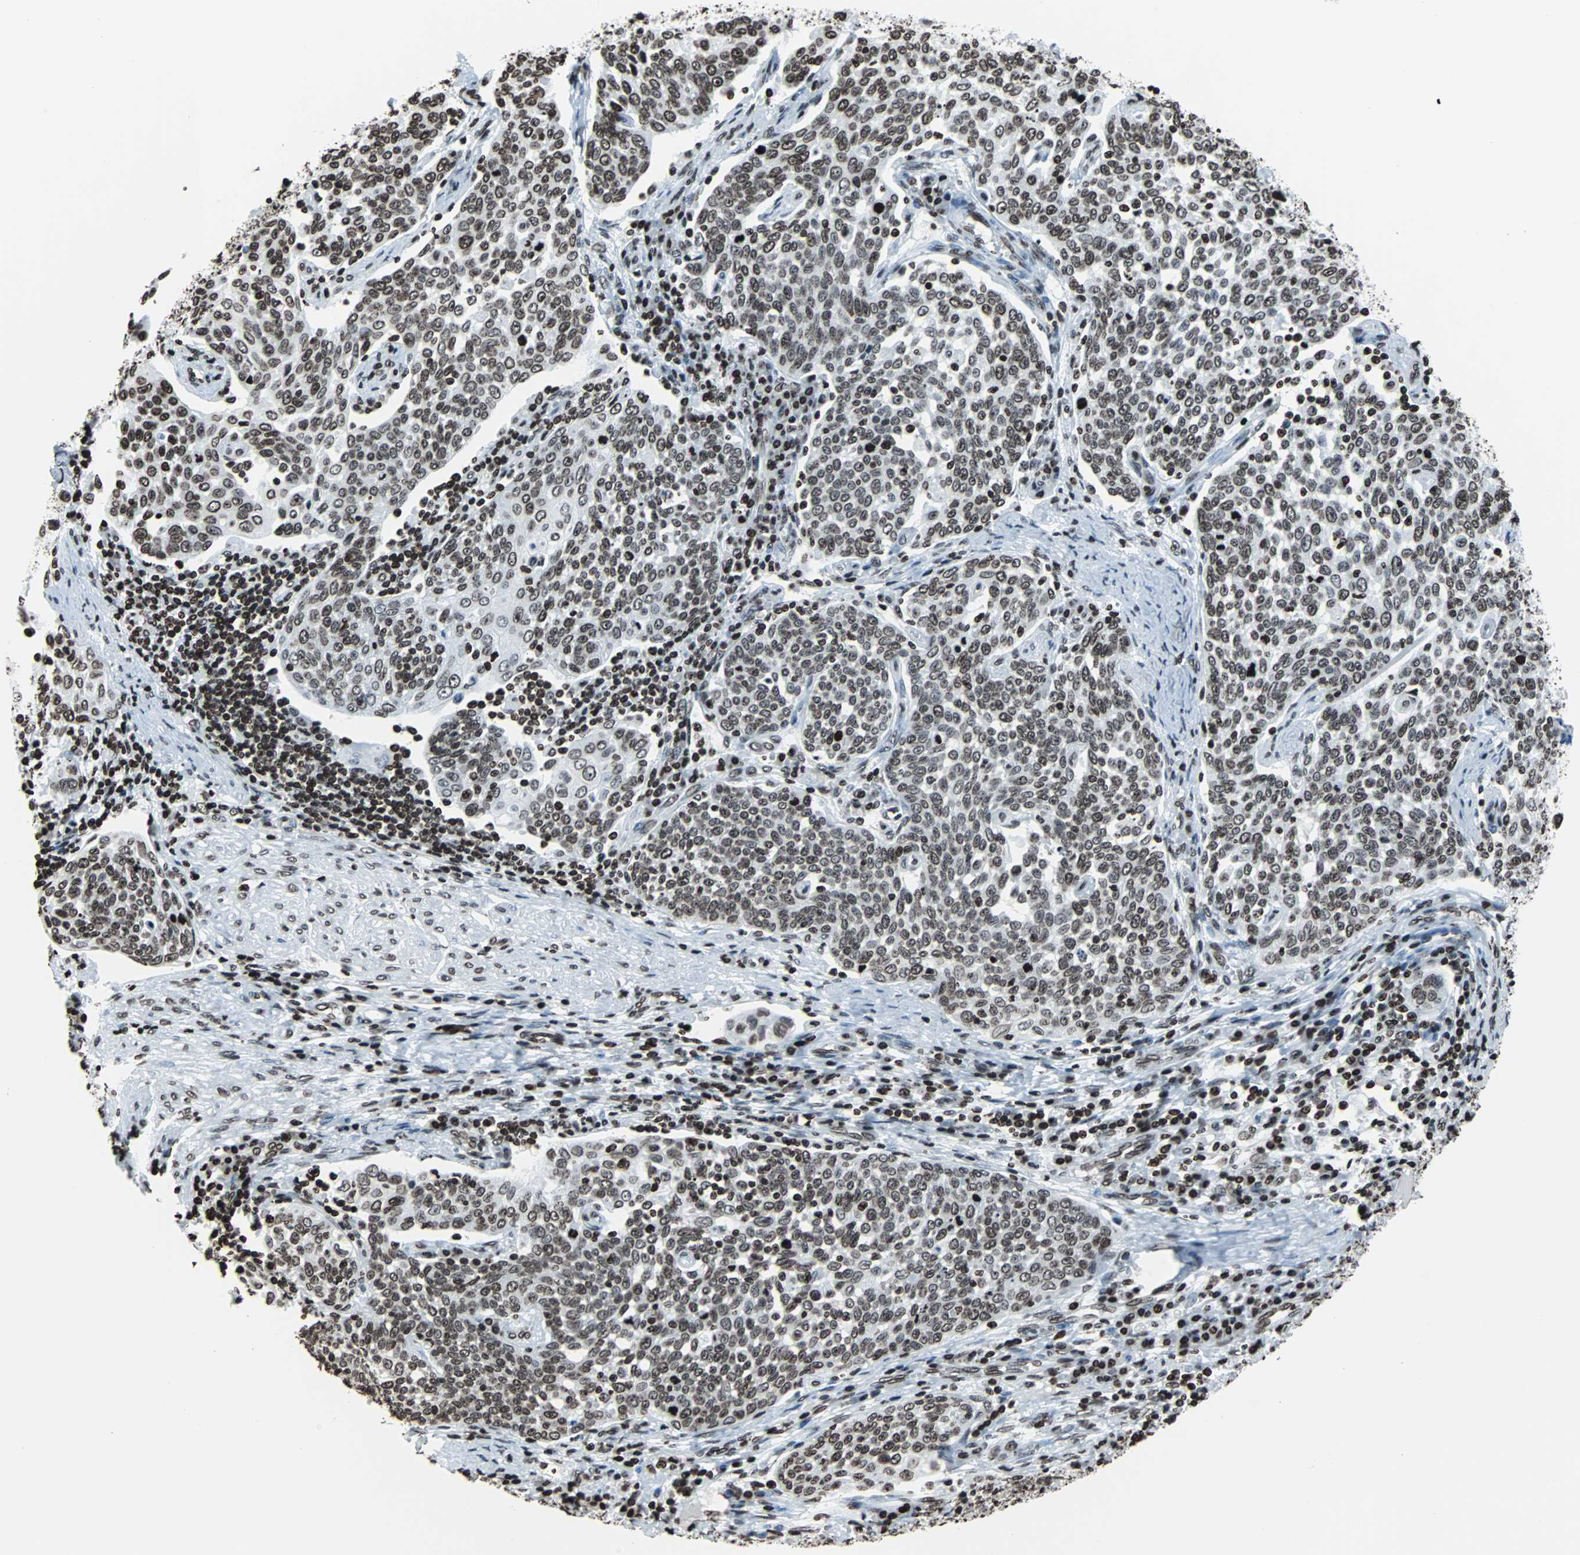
{"staining": {"intensity": "moderate", "quantity": ">75%", "location": "nuclear"}, "tissue": "cervical cancer", "cell_type": "Tumor cells", "image_type": "cancer", "snomed": [{"axis": "morphology", "description": "Squamous cell carcinoma, NOS"}, {"axis": "topography", "description": "Cervix"}], "caption": "IHC (DAB) staining of human squamous cell carcinoma (cervical) demonstrates moderate nuclear protein expression in about >75% of tumor cells. Nuclei are stained in blue.", "gene": "H2BC18", "patient": {"sex": "female", "age": 34}}